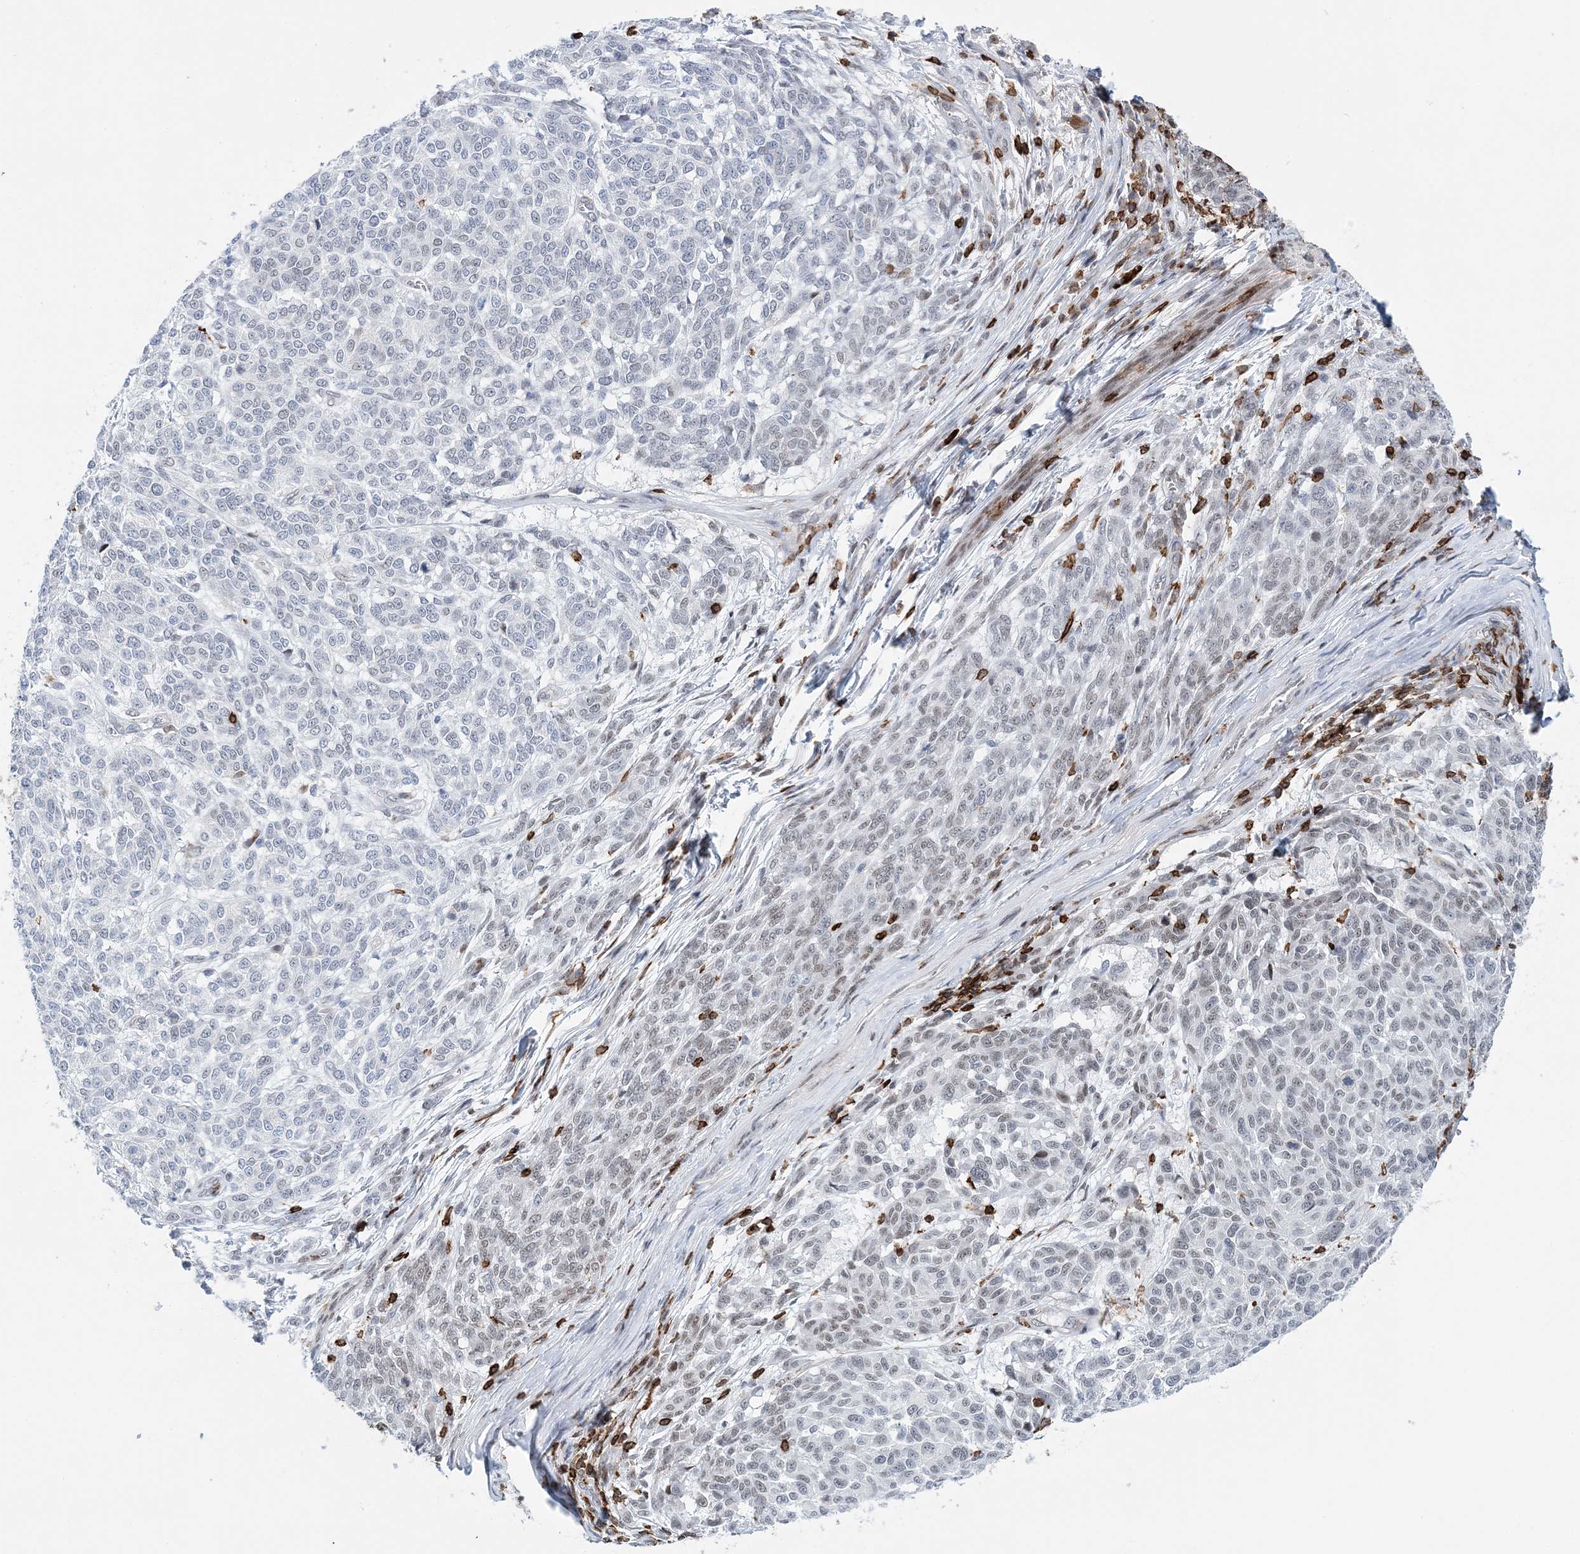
{"staining": {"intensity": "weak", "quantity": "25%-75%", "location": "nuclear"}, "tissue": "melanoma", "cell_type": "Tumor cells", "image_type": "cancer", "snomed": [{"axis": "morphology", "description": "Malignant melanoma, NOS"}, {"axis": "topography", "description": "Skin"}], "caption": "Malignant melanoma was stained to show a protein in brown. There is low levels of weak nuclear expression in about 25%-75% of tumor cells.", "gene": "PRMT9", "patient": {"sex": "male", "age": 49}}